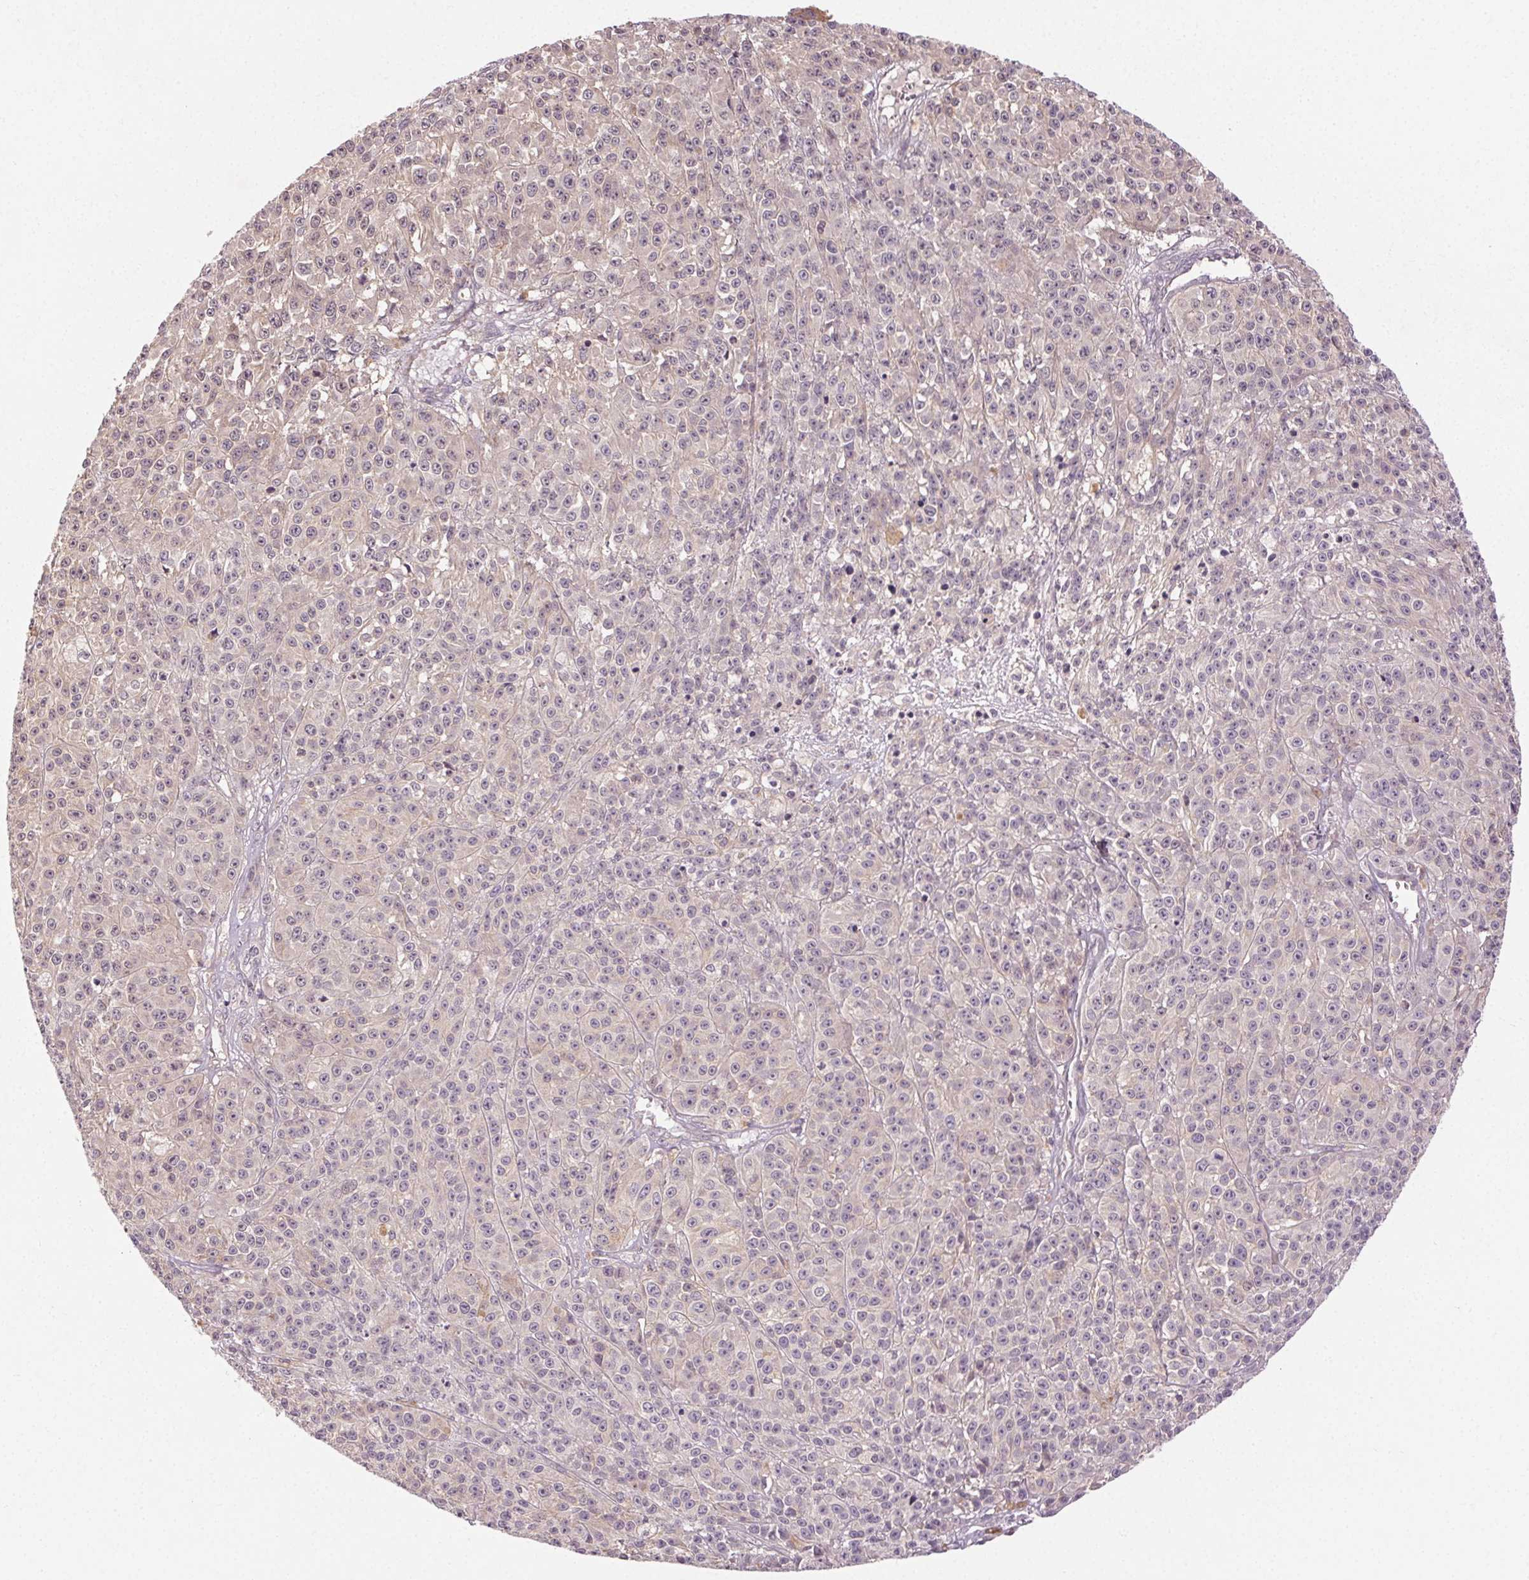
{"staining": {"intensity": "negative", "quantity": "none", "location": "none"}, "tissue": "melanoma", "cell_type": "Tumor cells", "image_type": "cancer", "snomed": [{"axis": "morphology", "description": "Malignant melanoma, NOS"}, {"axis": "topography", "description": "Skin"}], "caption": "Immunohistochemistry image of melanoma stained for a protein (brown), which exhibits no staining in tumor cells. (Stains: DAB IHC with hematoxylin counter stain, Microscopy: brightfield microscopy at high magnification).", "gene": "ATP1B3", "patient": {"sex": "female", "age": 58}}